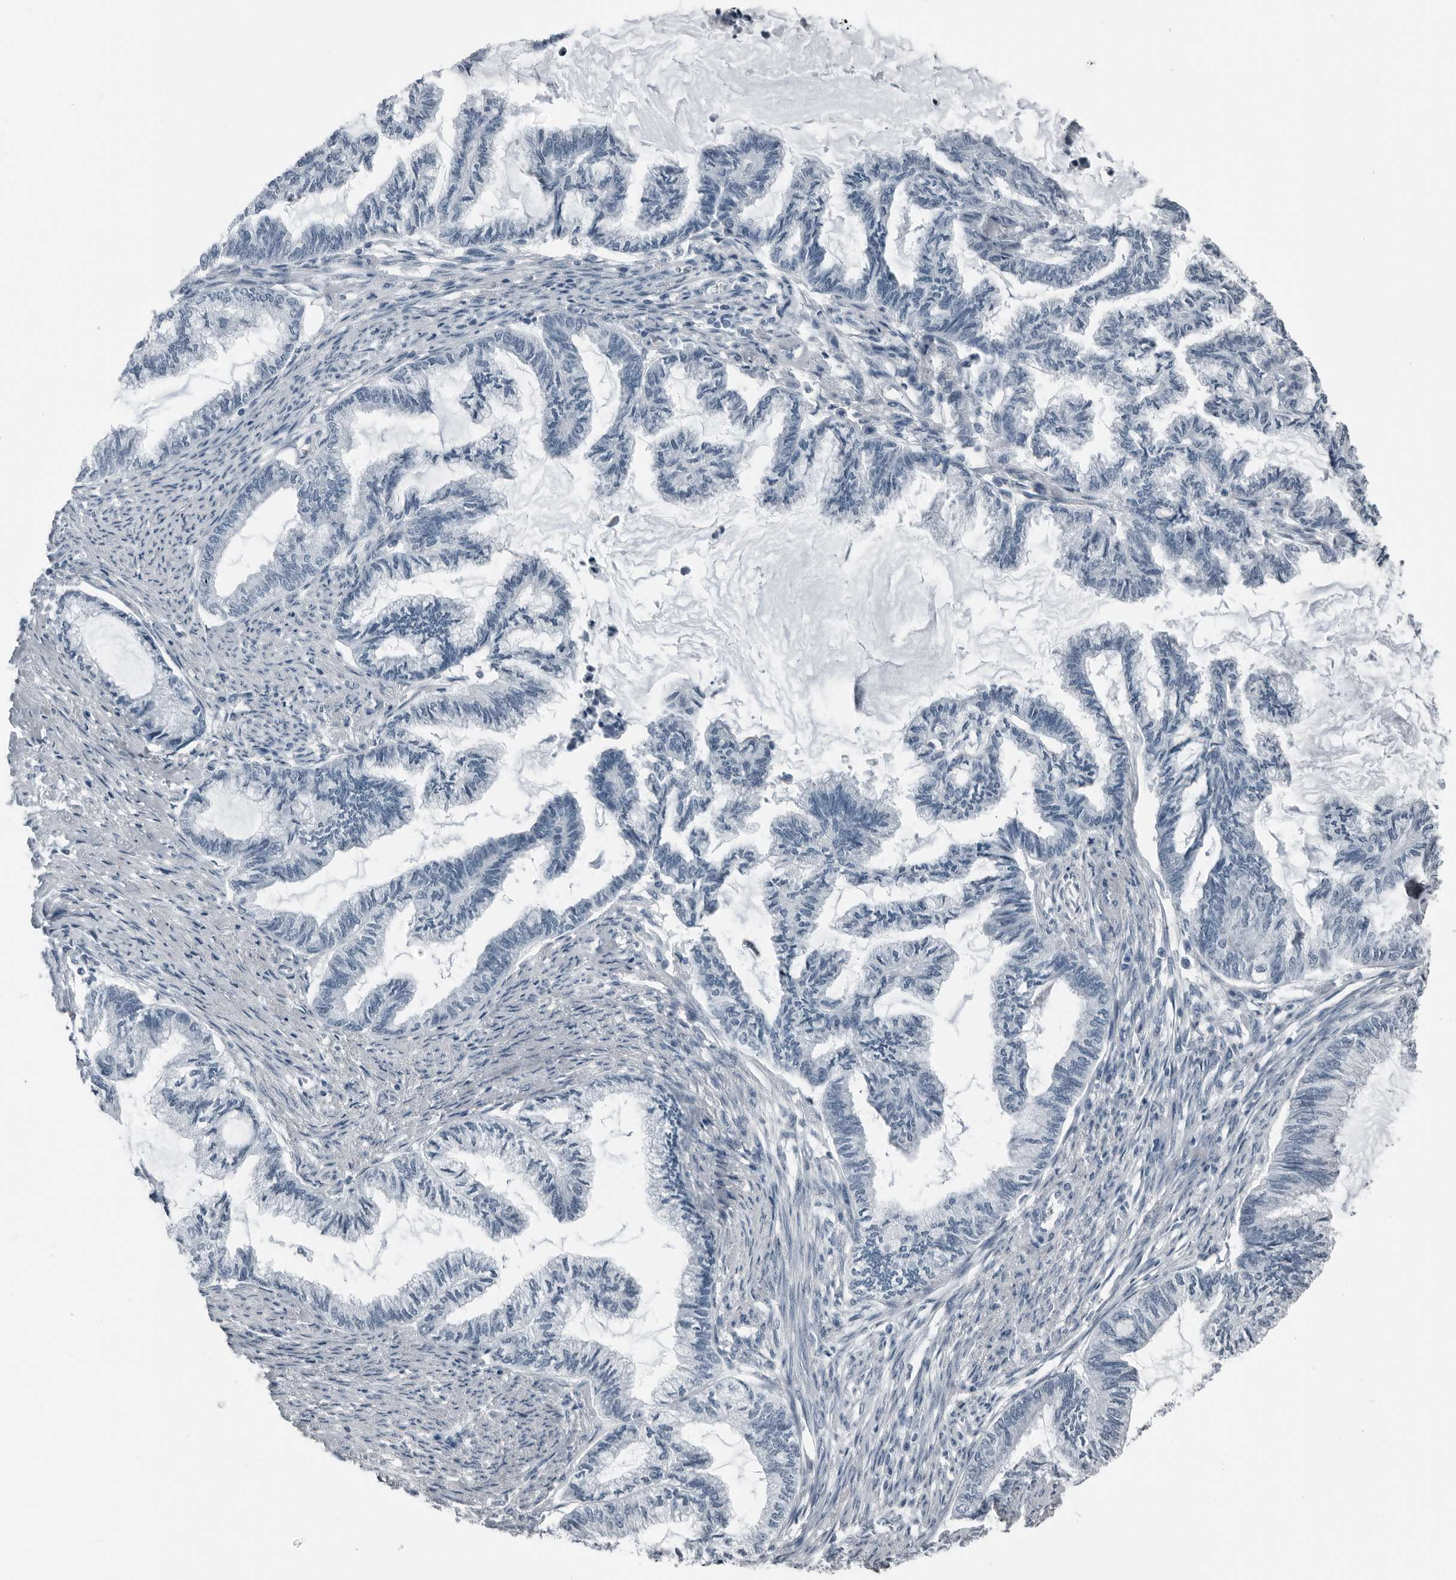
{"staining": {"intensity": "negative", "quantity": "none", "location": "none"}, "tissue": "endometrial cancer", "cell_type": "Tumor cells", "image_type": "cancer", "snomed": [{"axis": "morphology", "description": "Adenocarcinoma, NOS"}, {"axis": "topography", "description": "Endometrium"}], "caption": "Tumor cells are negative for protein expression in human adenocarcinoma (endometrial).", "gene": "PRSS1", "patient": {"sex": "female", "age": 86}}